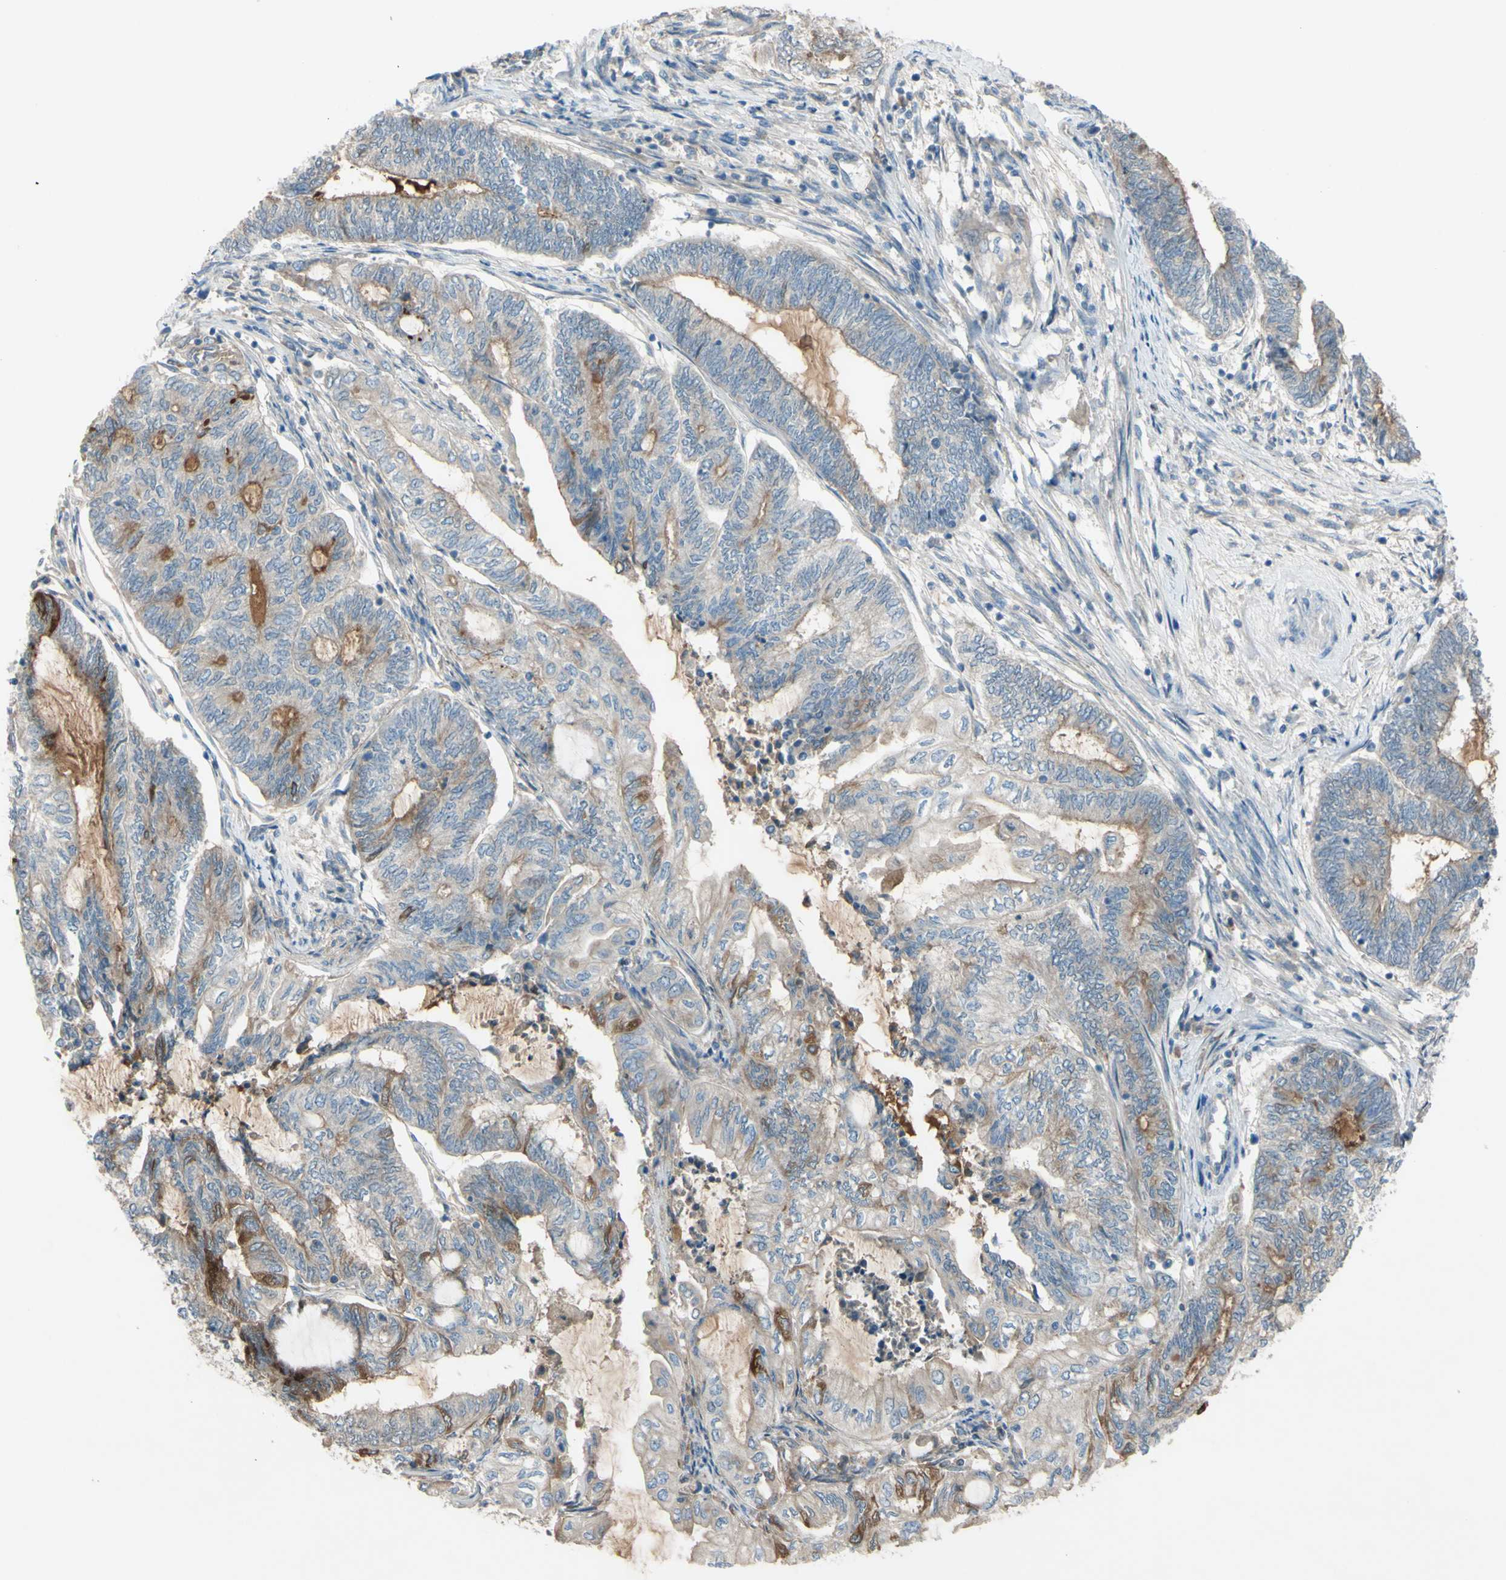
{"staining": {"intensity": "moderate", "quantity": "25%-75%", "location": "cytoplasmic/membranous"}, "tissue": "endometrial cancer", "cell_type": "Tumor cells", "image_type": "cancer", "snomed": [{"axis": "morphology", "description": "Adenocarcinoma, NOS"}, {"axis": "topography", "description": "Uterus"}, {"axis": "topography", "description": "Endometrium"}], "caption": "A brown stain shows moderate cytoplasmic/membranous positivity of a protein in human endometrial adenocarcinoma tumor cells.", "gene": "ATRN", "patient": {"sex": "female", "age": 70}}